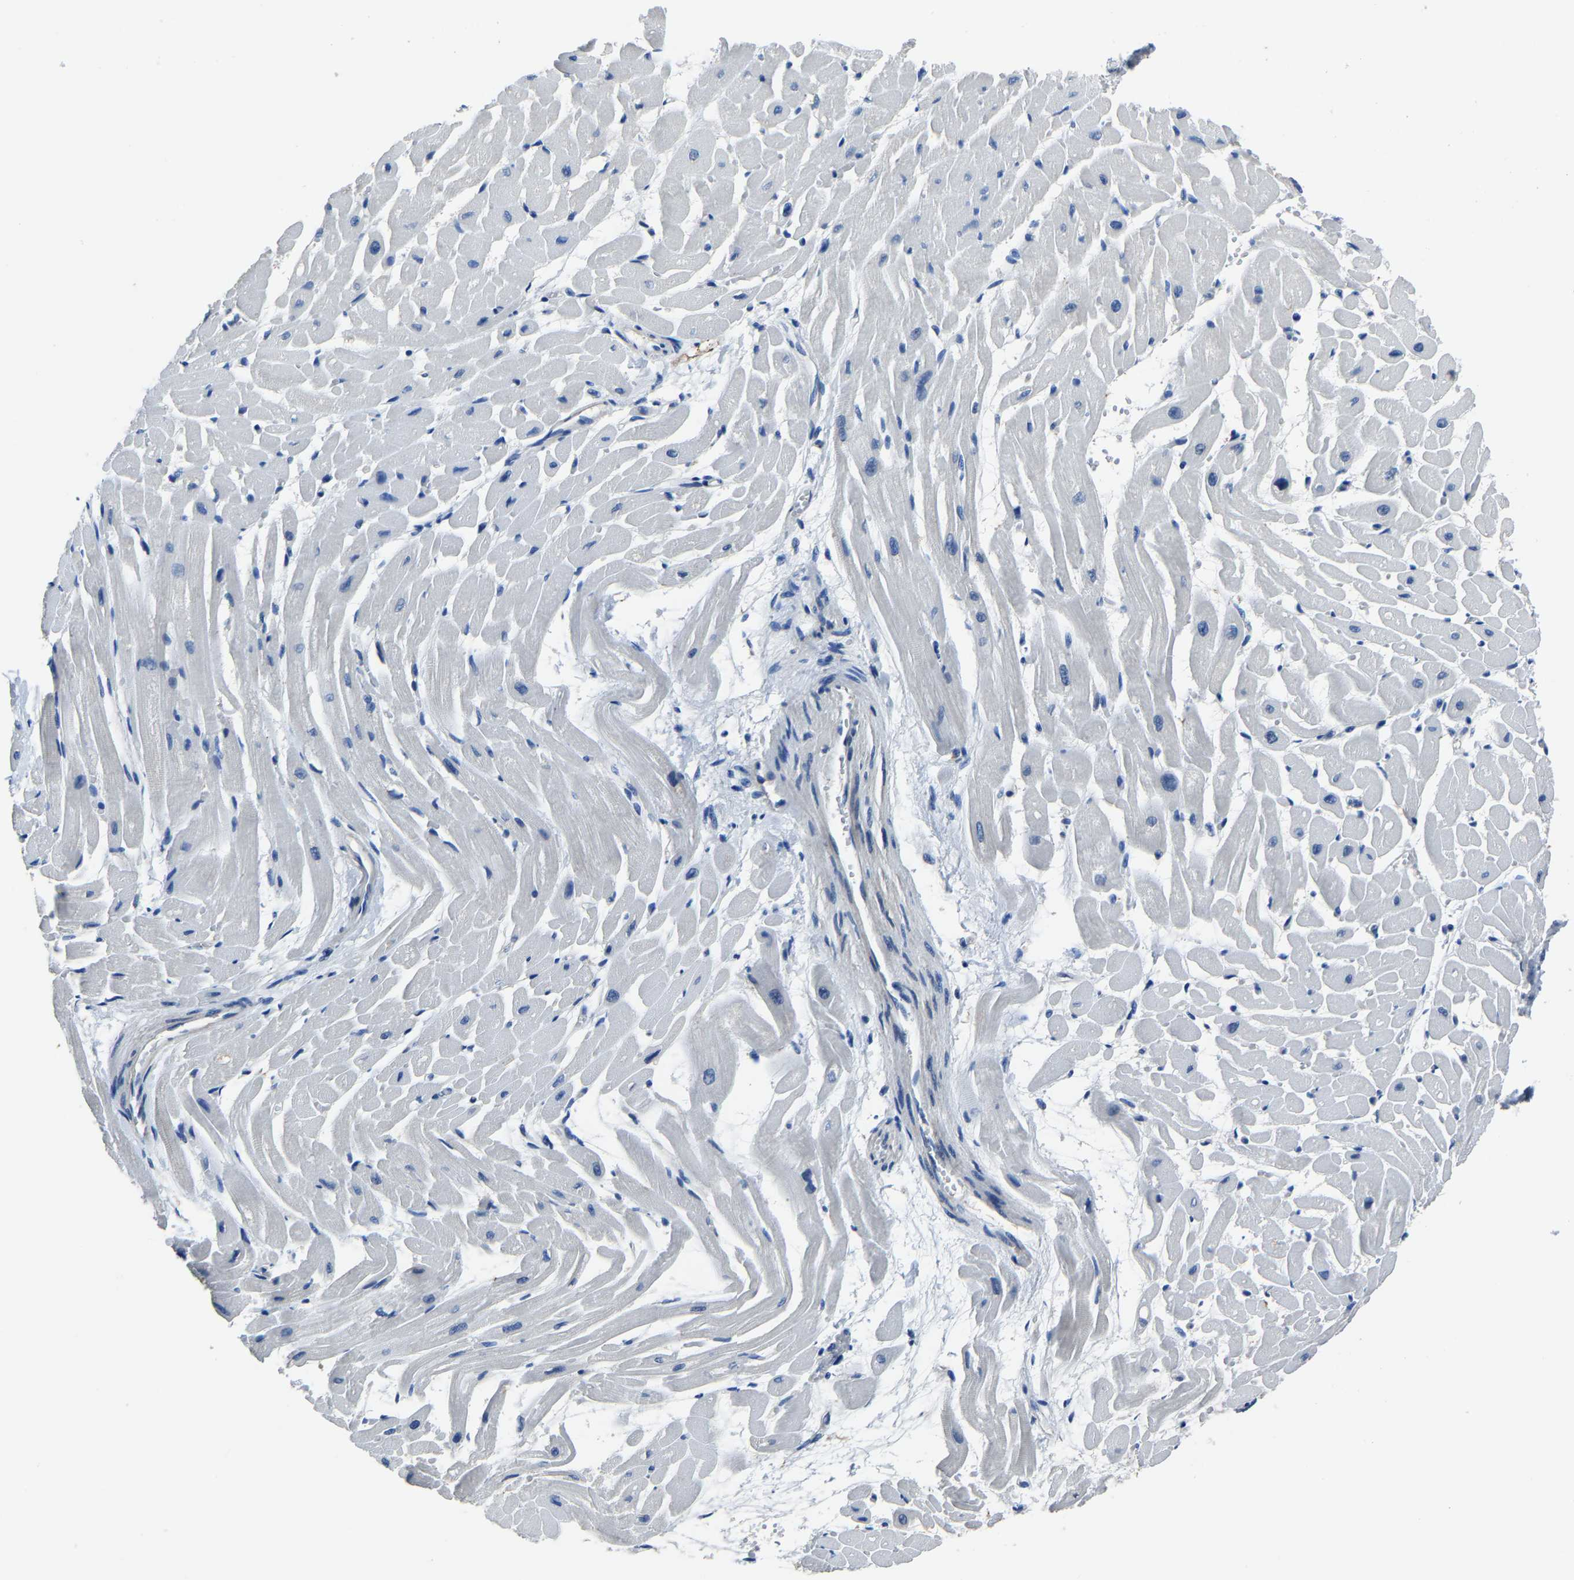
{"staining": {"intensity": "negative", "quantity": "none", "location": "none"}, "tissue": "heart muscle", "cell_type": "Cardiomyocytes", "image_type": "normal", "snomed": [{"axis": "morphology", "description": "Normal tissue, NOS"}, {"axis": "topography", "description": "Heart"}], "caption": "Immunohistochemical staining of benign human heart muscle shows no significant expression in cardiomyocytes. (Immunohistochemistry (ihc), brightfield microscopy, high magnification).", "gene": "STRBP", "patient": {"sex": "male", "age": 45}}